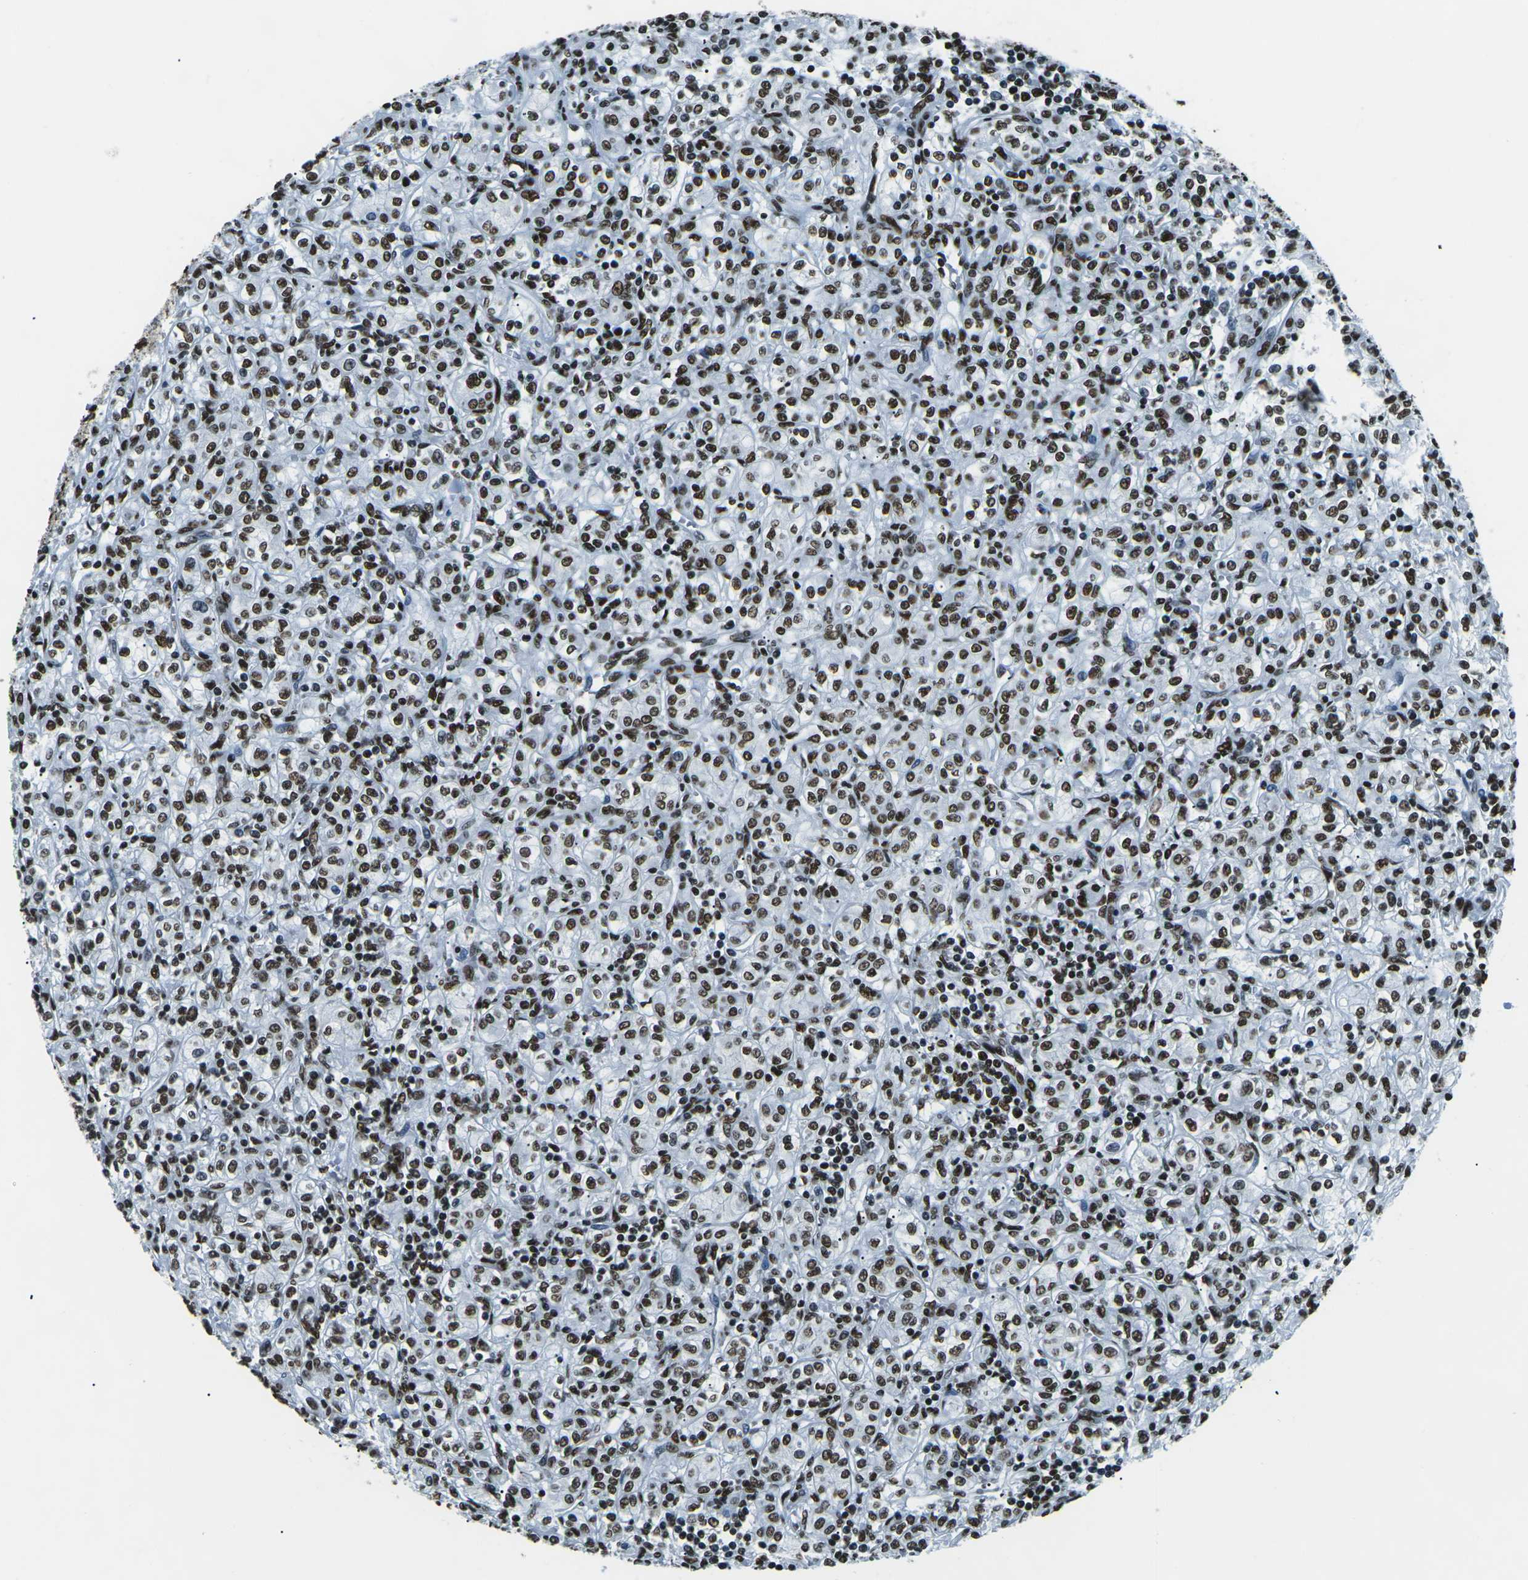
{"staining": {"intensity": "strong", "quantity": ">75%", "location": "nuclear"}, "tissue": "renal cancer", "cell_type": "Tumor cells", "image_type": "cancer", "snomed": [{"axis": "morphology", "description": "Adenocarcinoma, NOS"}, {"axis": "topography", "description": "Kidney"}], "caption": "Protein expression analysis of human renal adenocarcinoma reveals strong nuclear staining in approximately >75% of tumor cells.", "gene": "HNRNPL", "patient": {"sex": "male", "age": 77}}